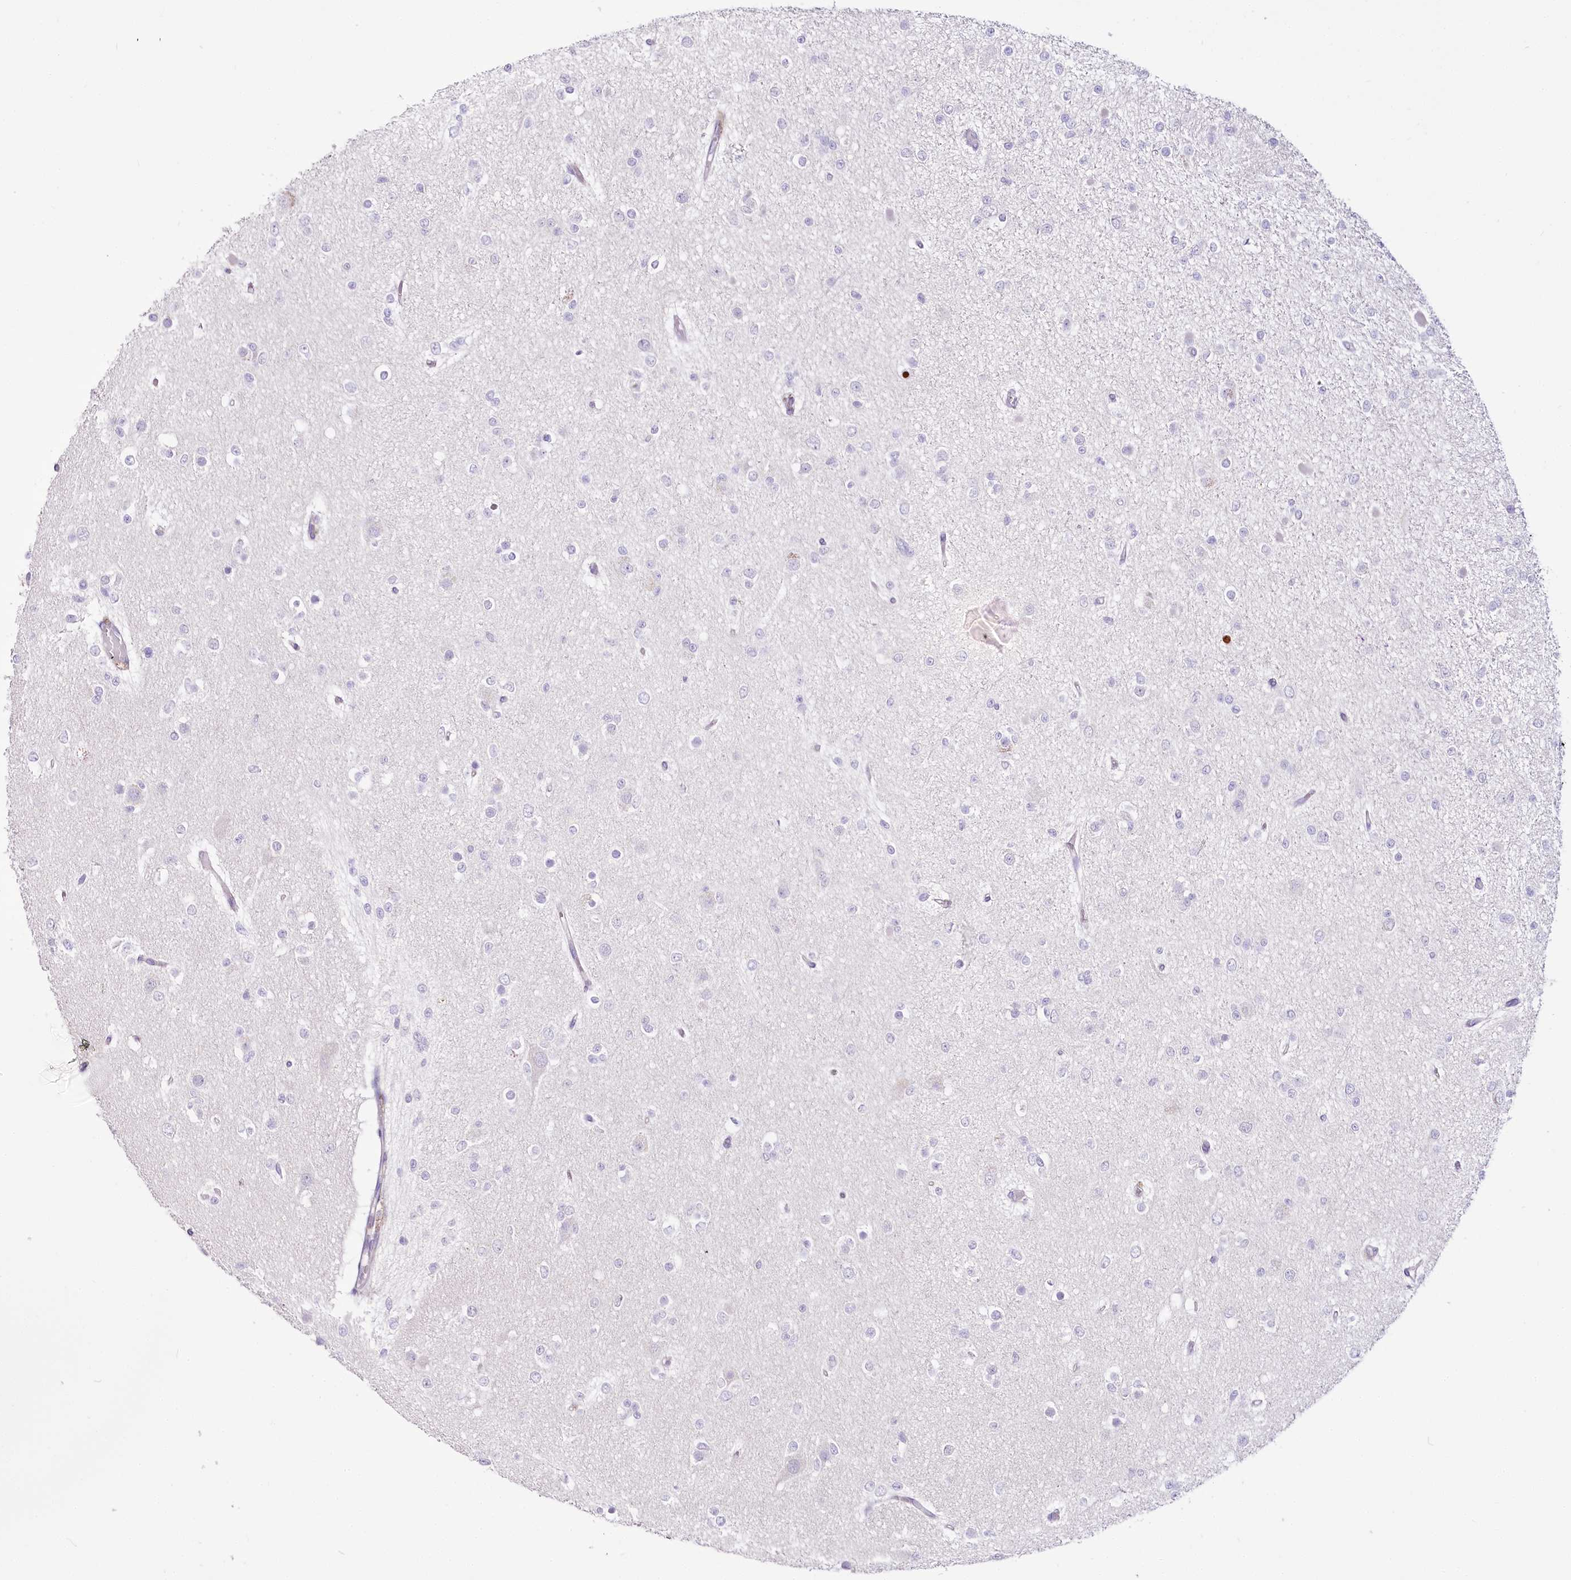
{"staining": {"intensity": "negative", "quantity": "none", "location": "none"}, "tissue": "glioma", "cell_type": "Tumor cells", "image_type": "cancer", "snomed": [{"axis": "morphology", "description": "Glioma, malignant, Low grade"}, {"axis": "topography", "description": "Brain"}], "caption": "IHC of human glioma reveals no positivity in tumor cells. (Stains: DAB immunohistochemistry (IHC) with hematoxylin counter stain, Microscopy: brightfield microscopy at high magnification).", "gene": "DPYD", "patient": {"sex": "female", "age": 22}}